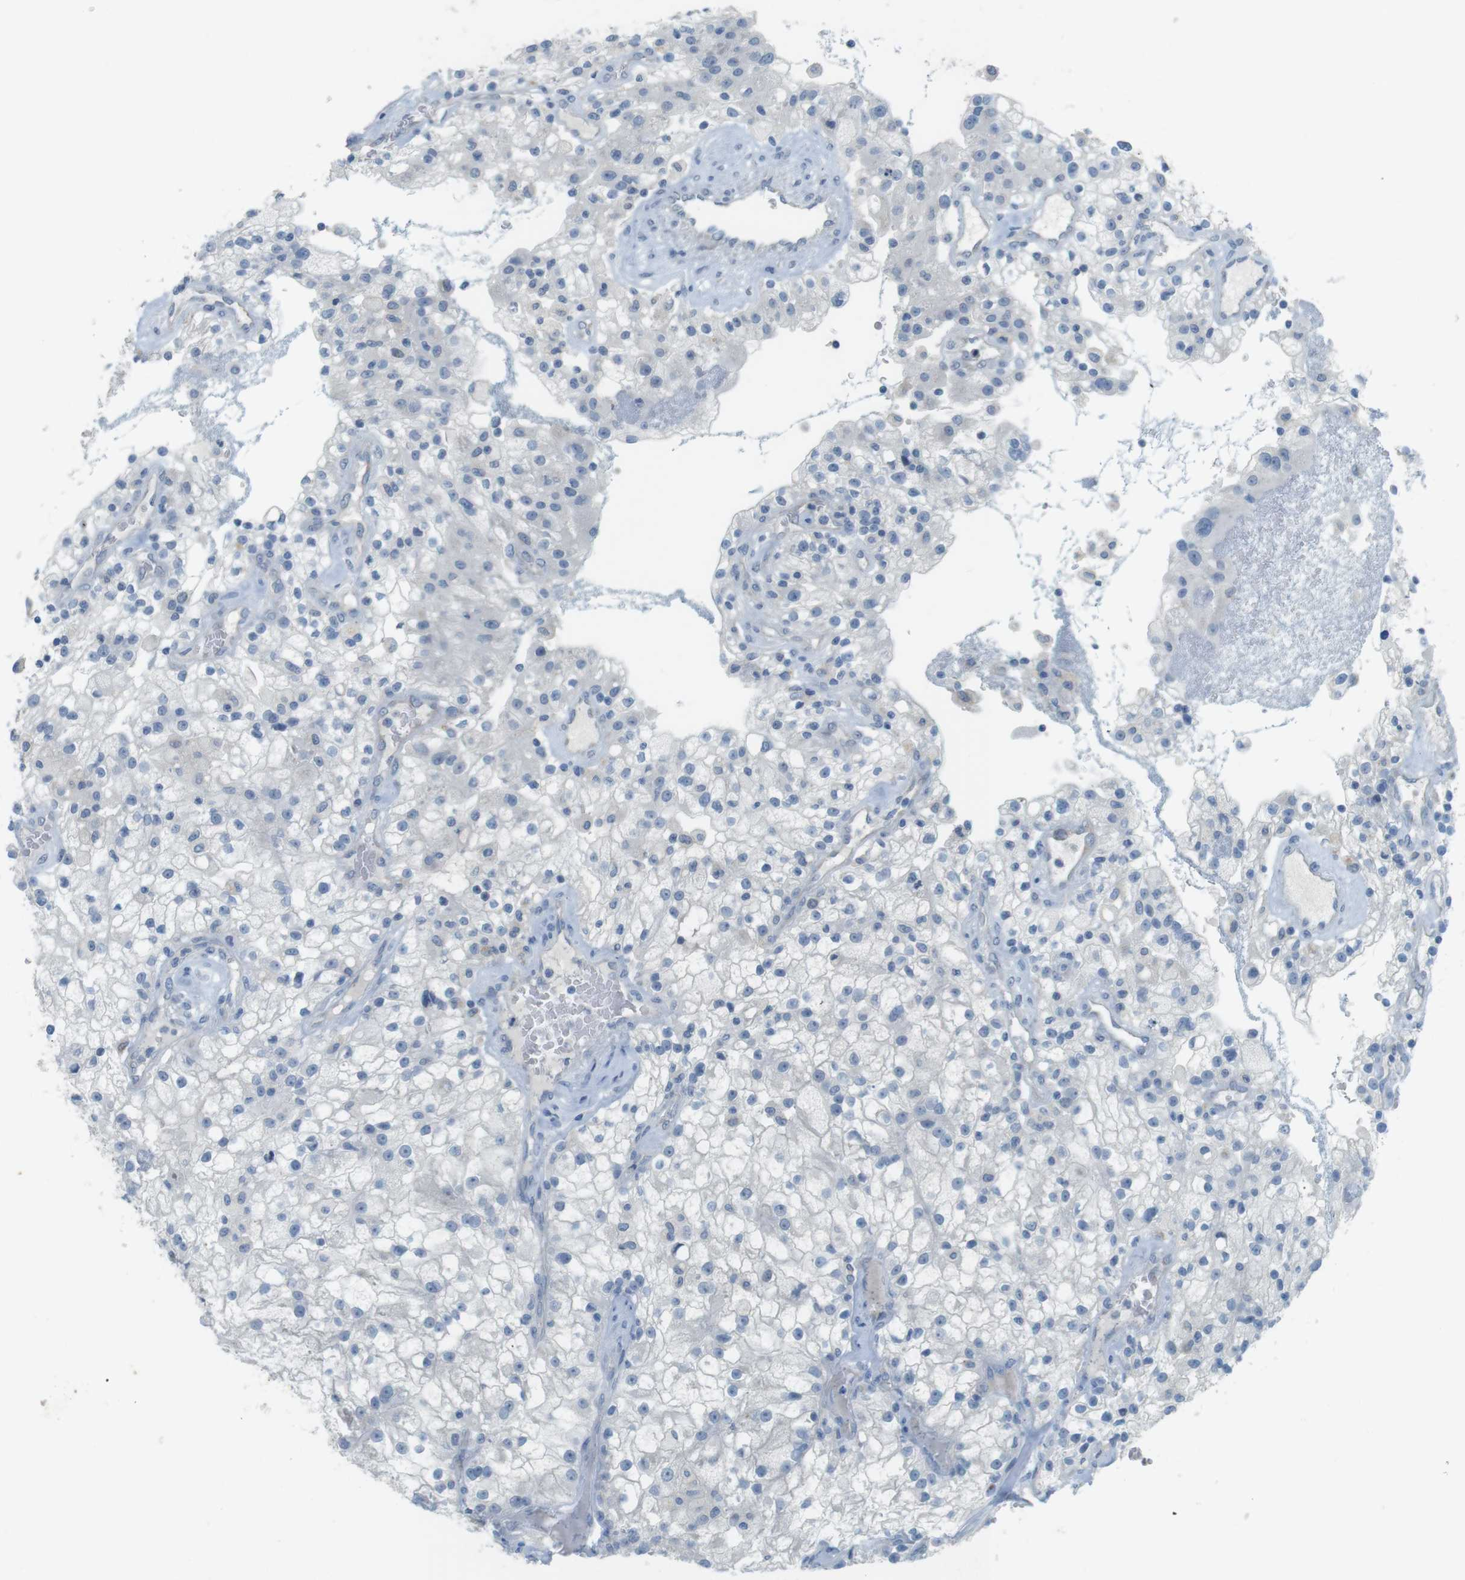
{"staining": {"intensity": "negative", "quantity": "none", "location": "none"}, "tissue": "renal cancer", "cell_type": "Tumor cells", "image_type": "cancer", "snomed": [{"axis": "morphology", "description": "Adenocarcinoma, NOS"}, {"axis": "topography", "description": "Kidney"}], "caption": "A high-resolution image shows immunohistochemistry (IHC) staining of renal cancer, which exhibits no significant expression in tumor cells.", "gene": "MUC5B", "patient": {"sex": "female", "age": 52}}